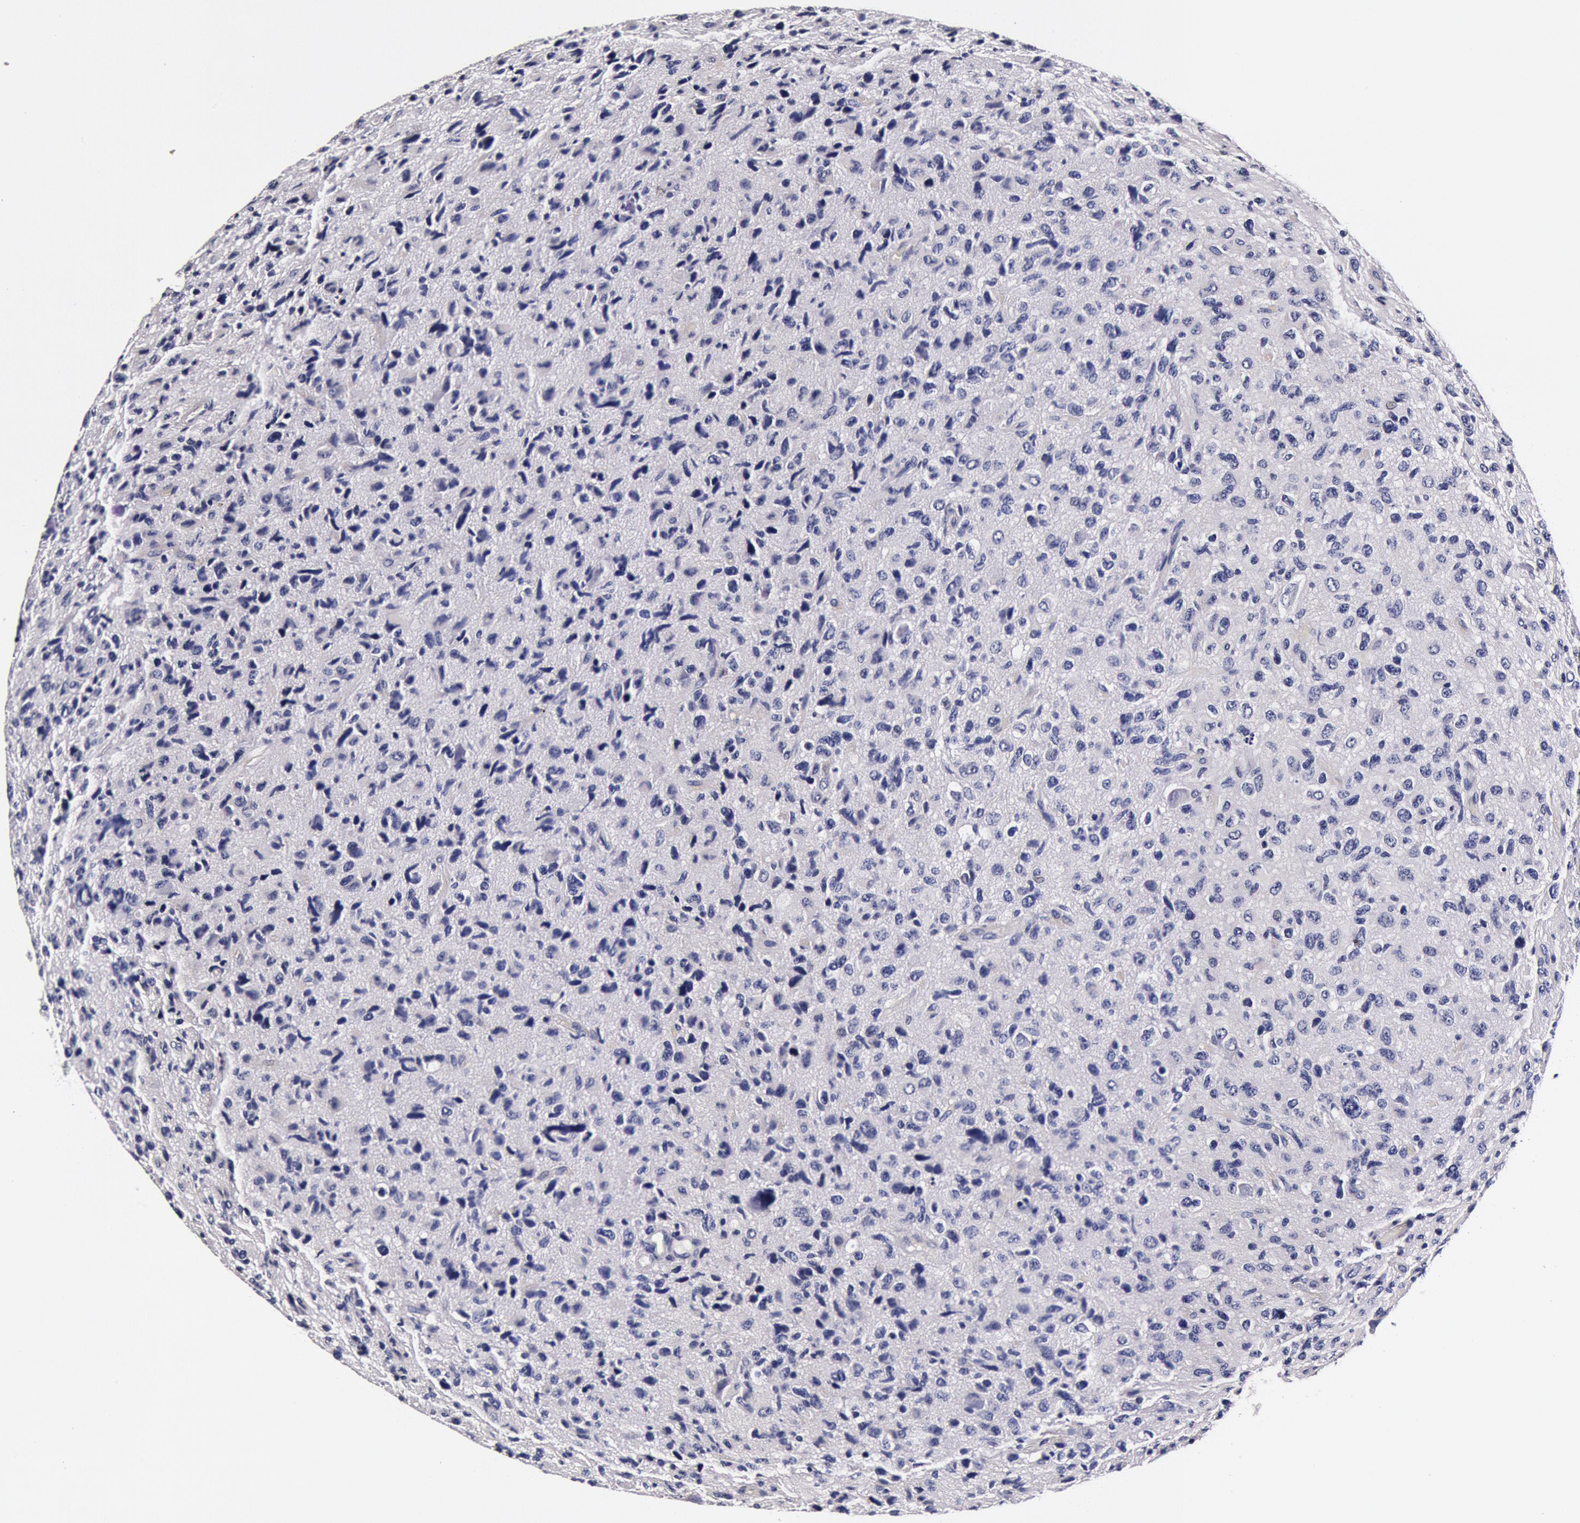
{"staining": {"intensity": "negative", "quantity": "none", "location": "none"}, "tissue": "glioma", "cell_type": "Tumor cells", "image_type": "cancer", "snomed": [{"axis": "morphology", "description": "Glioma, malignant, High grade"}, {"axis": "topography", "description": "Brain"}], "caption": "This is a image of immunohistochemistry staining of glioma, which shows no positivity in tumor cells.", "gene": "CCDC22", "patient": {"sex": "female", "age": 60}}